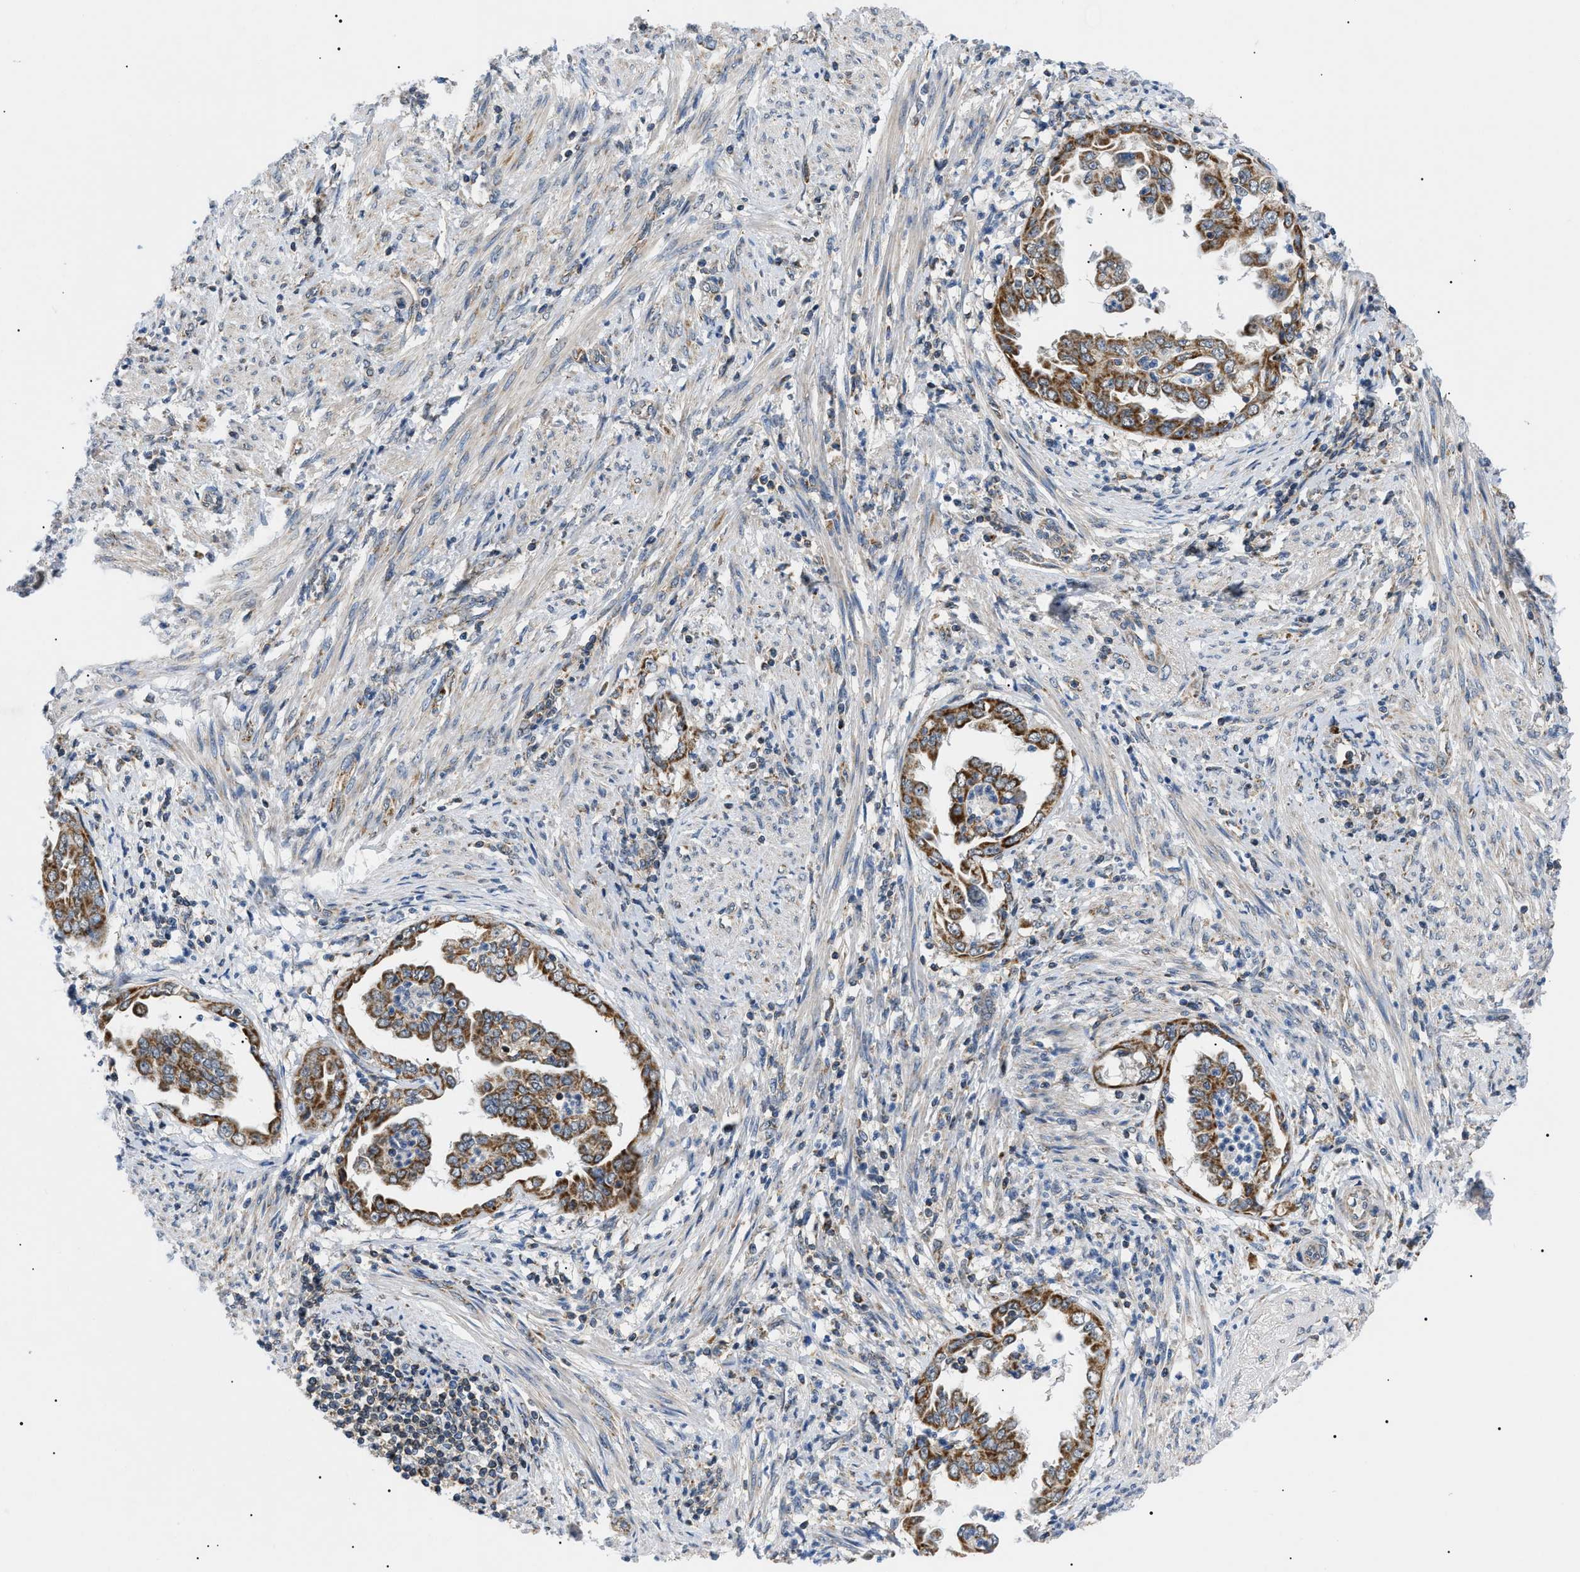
{"staining": {"intensity": "moderate", "quantity": ">75%", "location": "cytoplasmic/membranous"}, "tissue": "endometrial cancer", "cell_type": "Tumor cells", "image_type": "cancer", "snomed": [{"axis": "morphology", "description": "Adenocarcinoma, NOS"}, {"axis": "topography", "description": "Endometrium"}], "caption": "Brown immunohistochemical staining in human adenocarcinoma (endometrial) displays moderate cytoplasmic/membranous positivity in approximately >75% of tumor cells. The protein of interest is stained brown, and the nuclei are stained in blue (DAB IHC with brightfield microscopy, high magnification).", "gene": "TOMM6", "patient": {"sex": "female", "age": 85}}